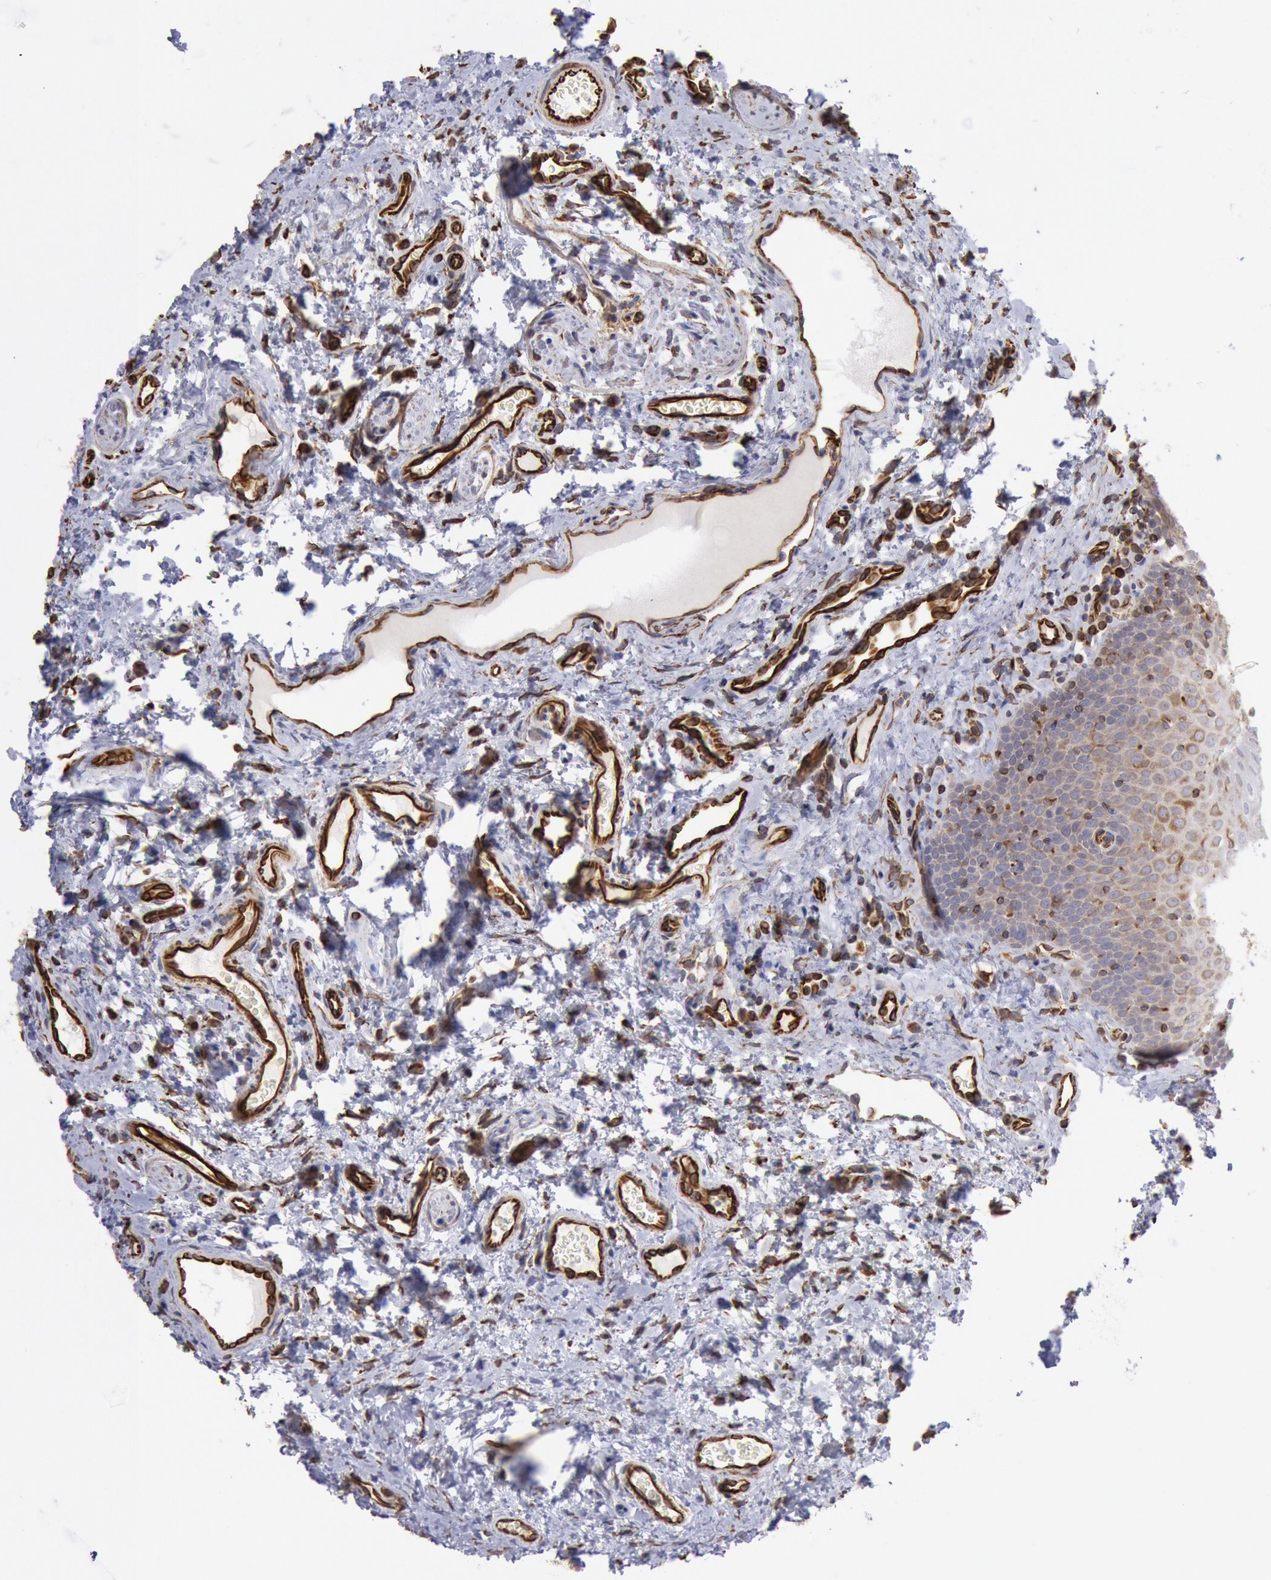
{"staining": {"intensity": "weak", "quantity": "<25%", "location": "cytoplasmic/membranous"}, "tissue": "oral mucosa", "cell_type": "Squamous epithelial cells", "image_type": "normal", "snomed": [{"axis": "morphology", "description": "Normal tissue, NOS"}, {"axis": "topography", "description": "Oral tissue"}], "caption": "Squamous epithelial cells show no significant protein expression in unremarkable oral mucosa.", "gene": "RNF139", "patient": {"sex": "male", "age": 20}}